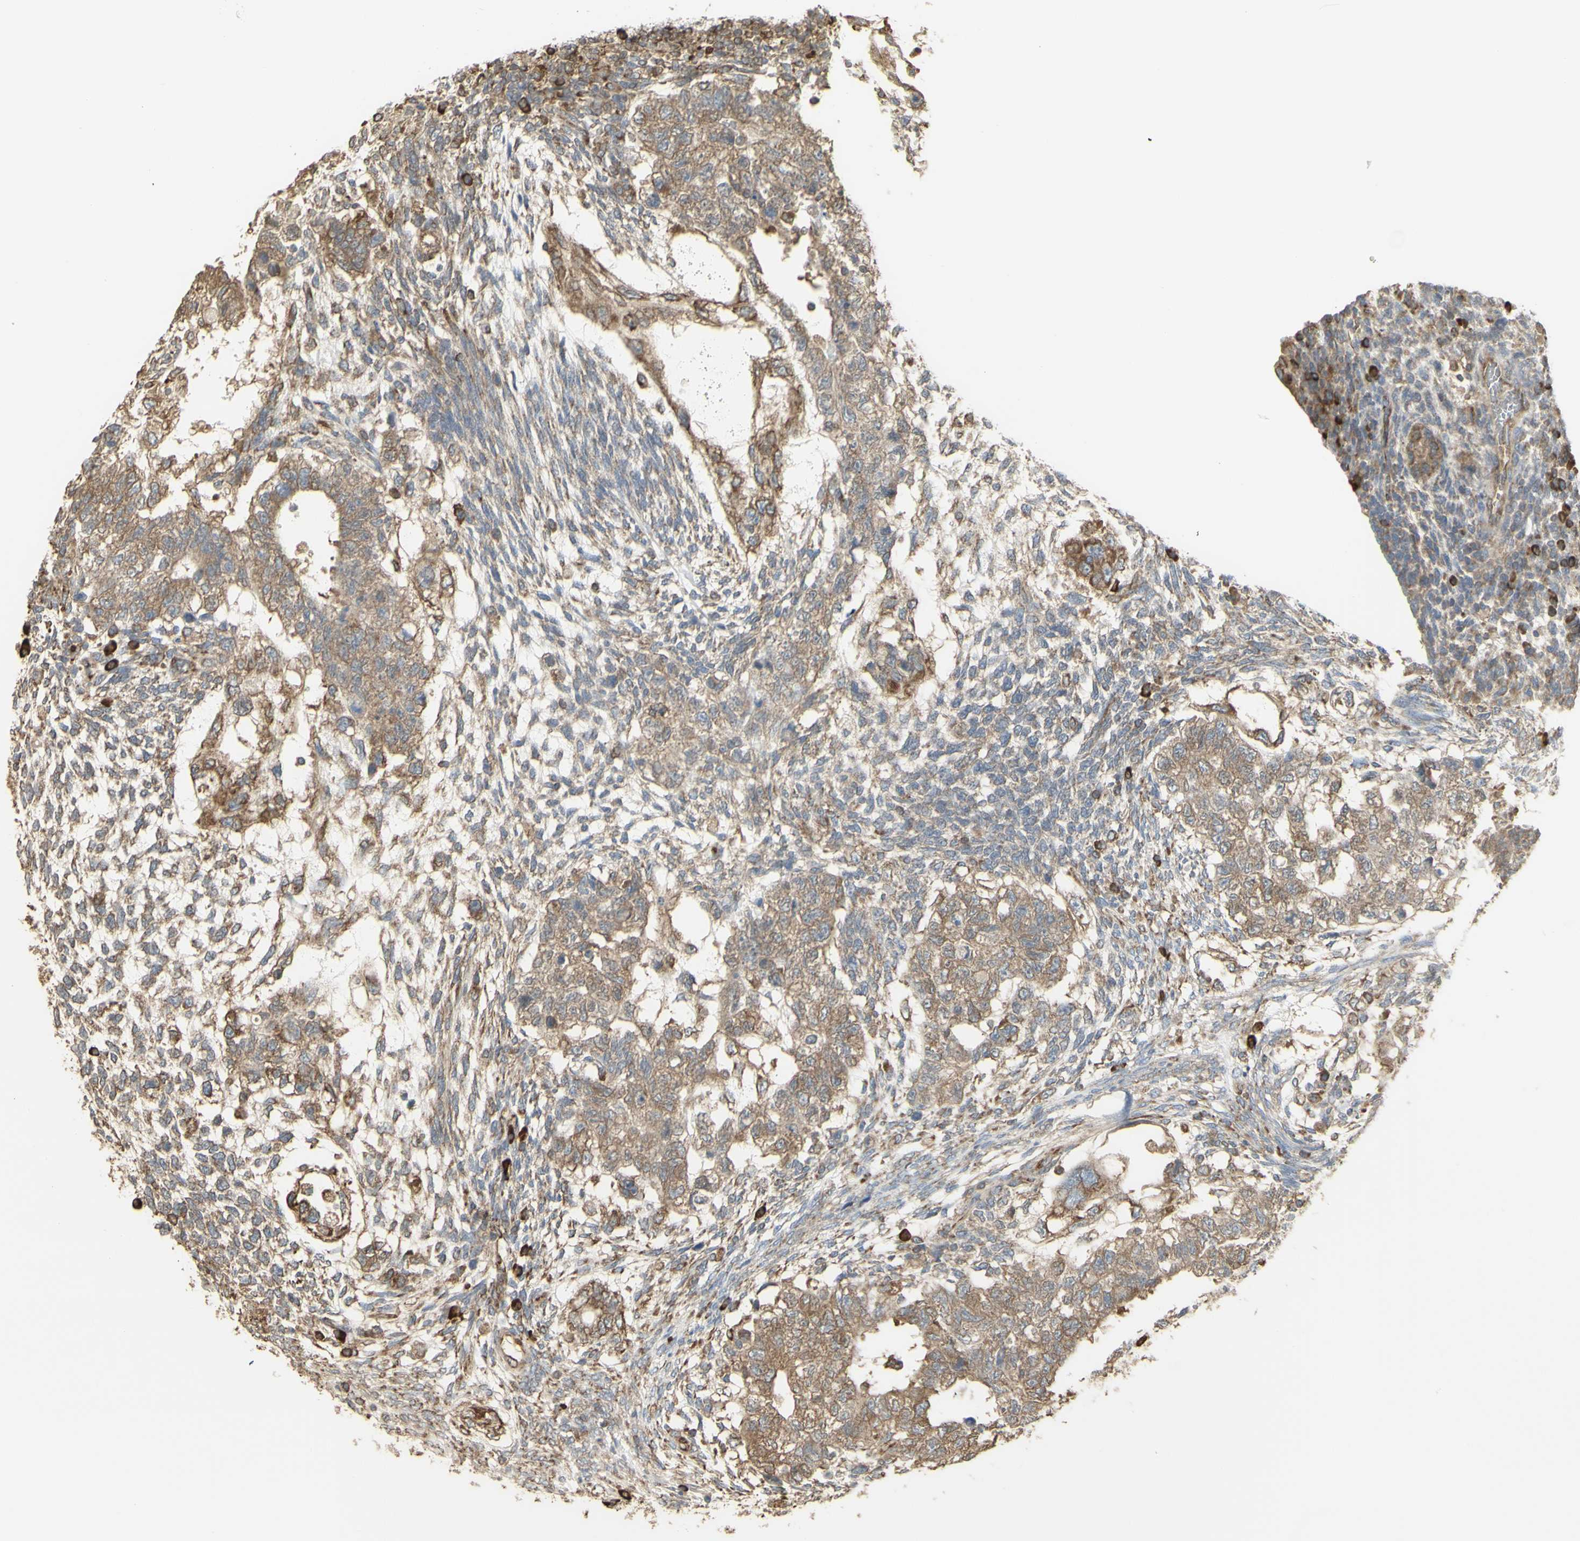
{"staining": {"intensity": "moderate", "quantity": ">75%", "location": "cytoplasmic/membranous"}, "tissue": "testis cancer", "cell_type": "Tumor cells", "image_type": "cancer", "snomed": [{"axis": "morphology", "description": "Normal tissue, NOS"}, {"axis": "morphology", "description": "Carcinoma, Embryonal, NOS"}, {"axis": "topography", "description": "Testis"}], "caption": "Immunohistochemistry (DAB) staining of human embryonal carcinoma (testis) exhibits moderate cytoplasmic/membranous protein expression in approximately >75% of tumor cells.", "gene": "EEF1B2", "patient": {"sex": "male", "age": 36}}